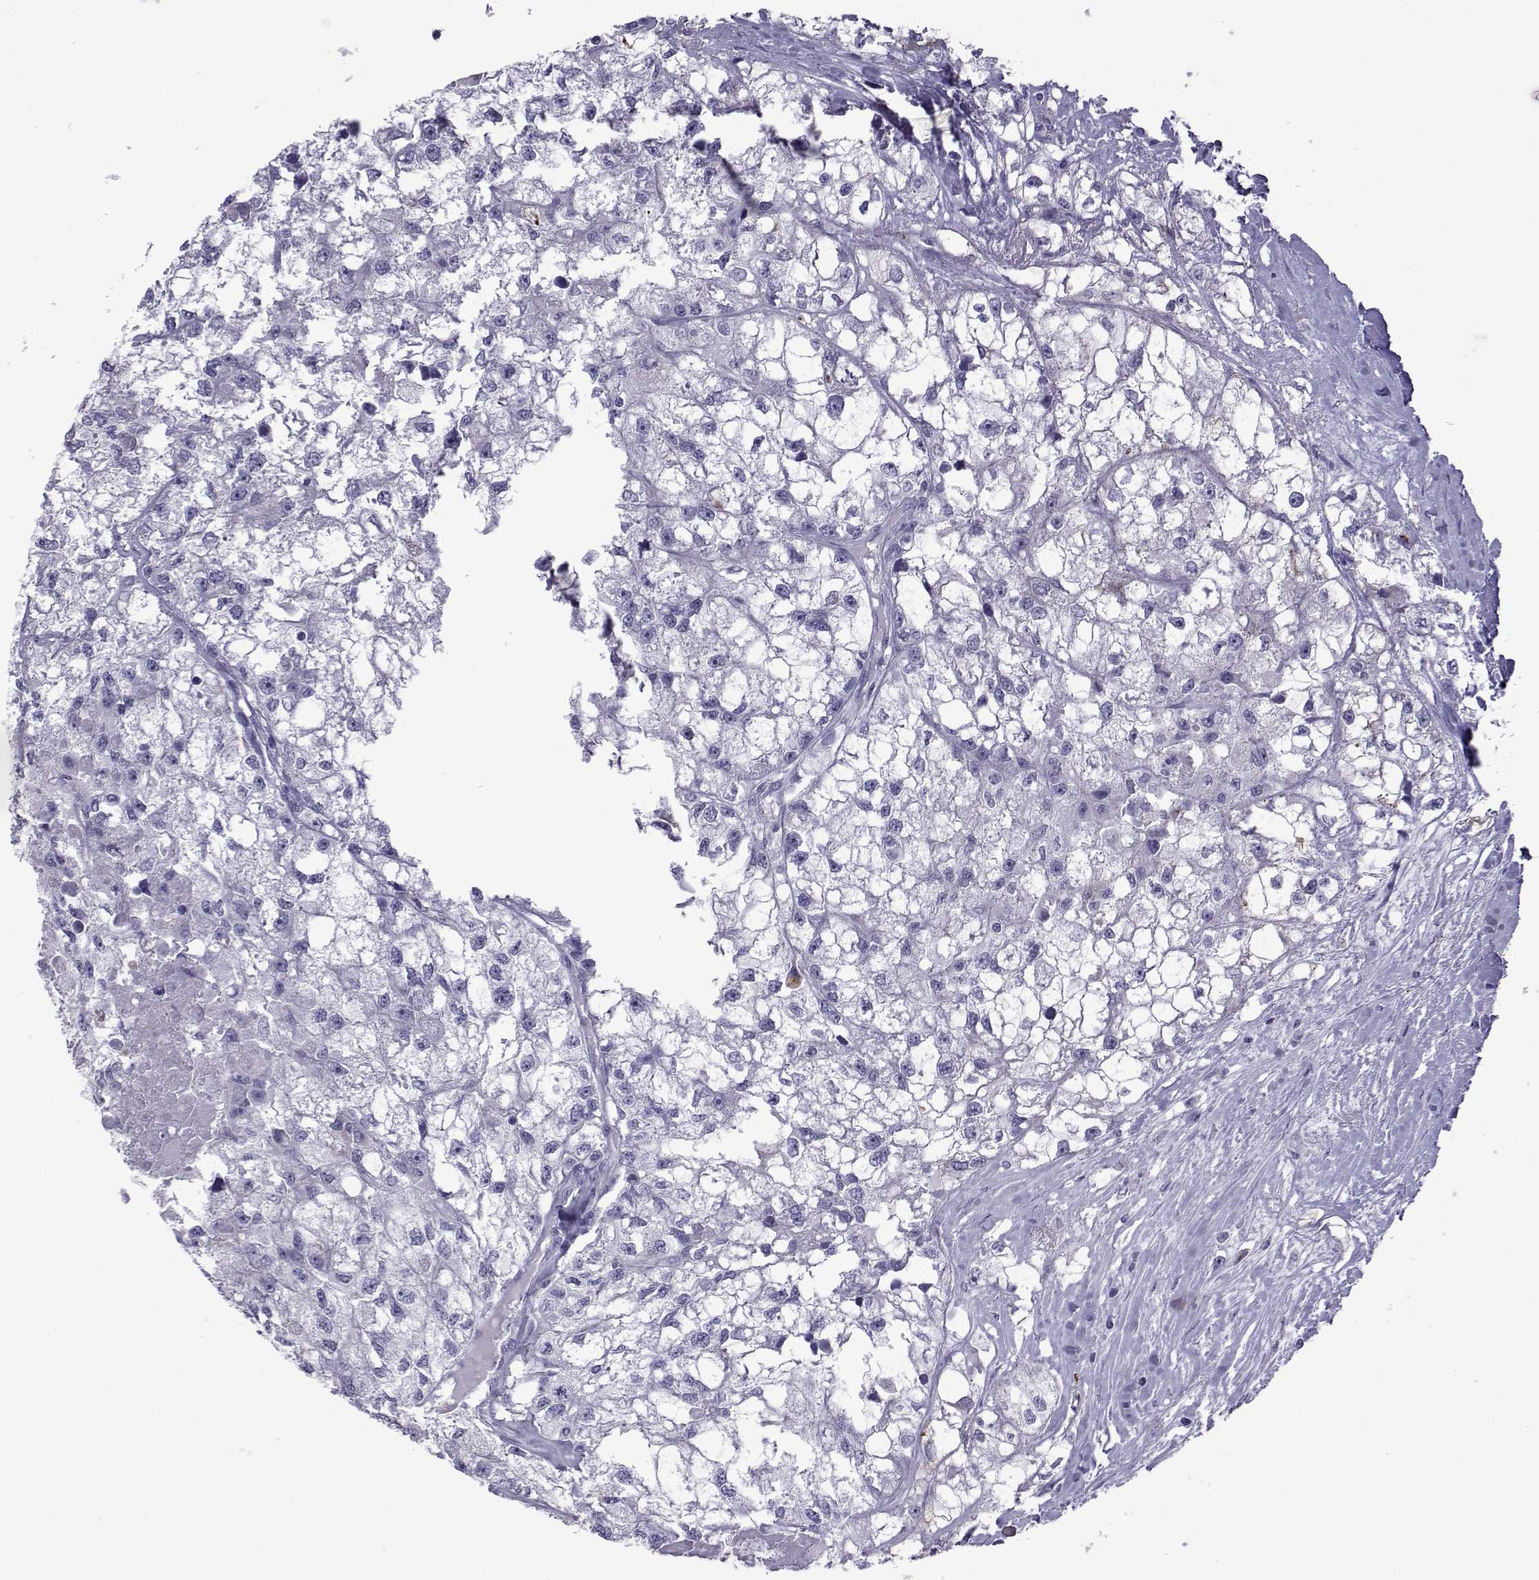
{"staining": {"intensity": "negative", "quantity": "none", "location": "none"}, "tissue": "renal cancer", "cell_type": "Tumor cells", "image_type": "cancer", "snomed": [{"axis": "morphology", "description": "Adenocarcinoma, NOS"}, {"axis": "topography", "description": "Kidney"}], "caption": "Tumor cells show no significant staining in renal adenocarcinoma.", "gene": "COL22A1", "patient": {"sex": "male", "age": 56}}